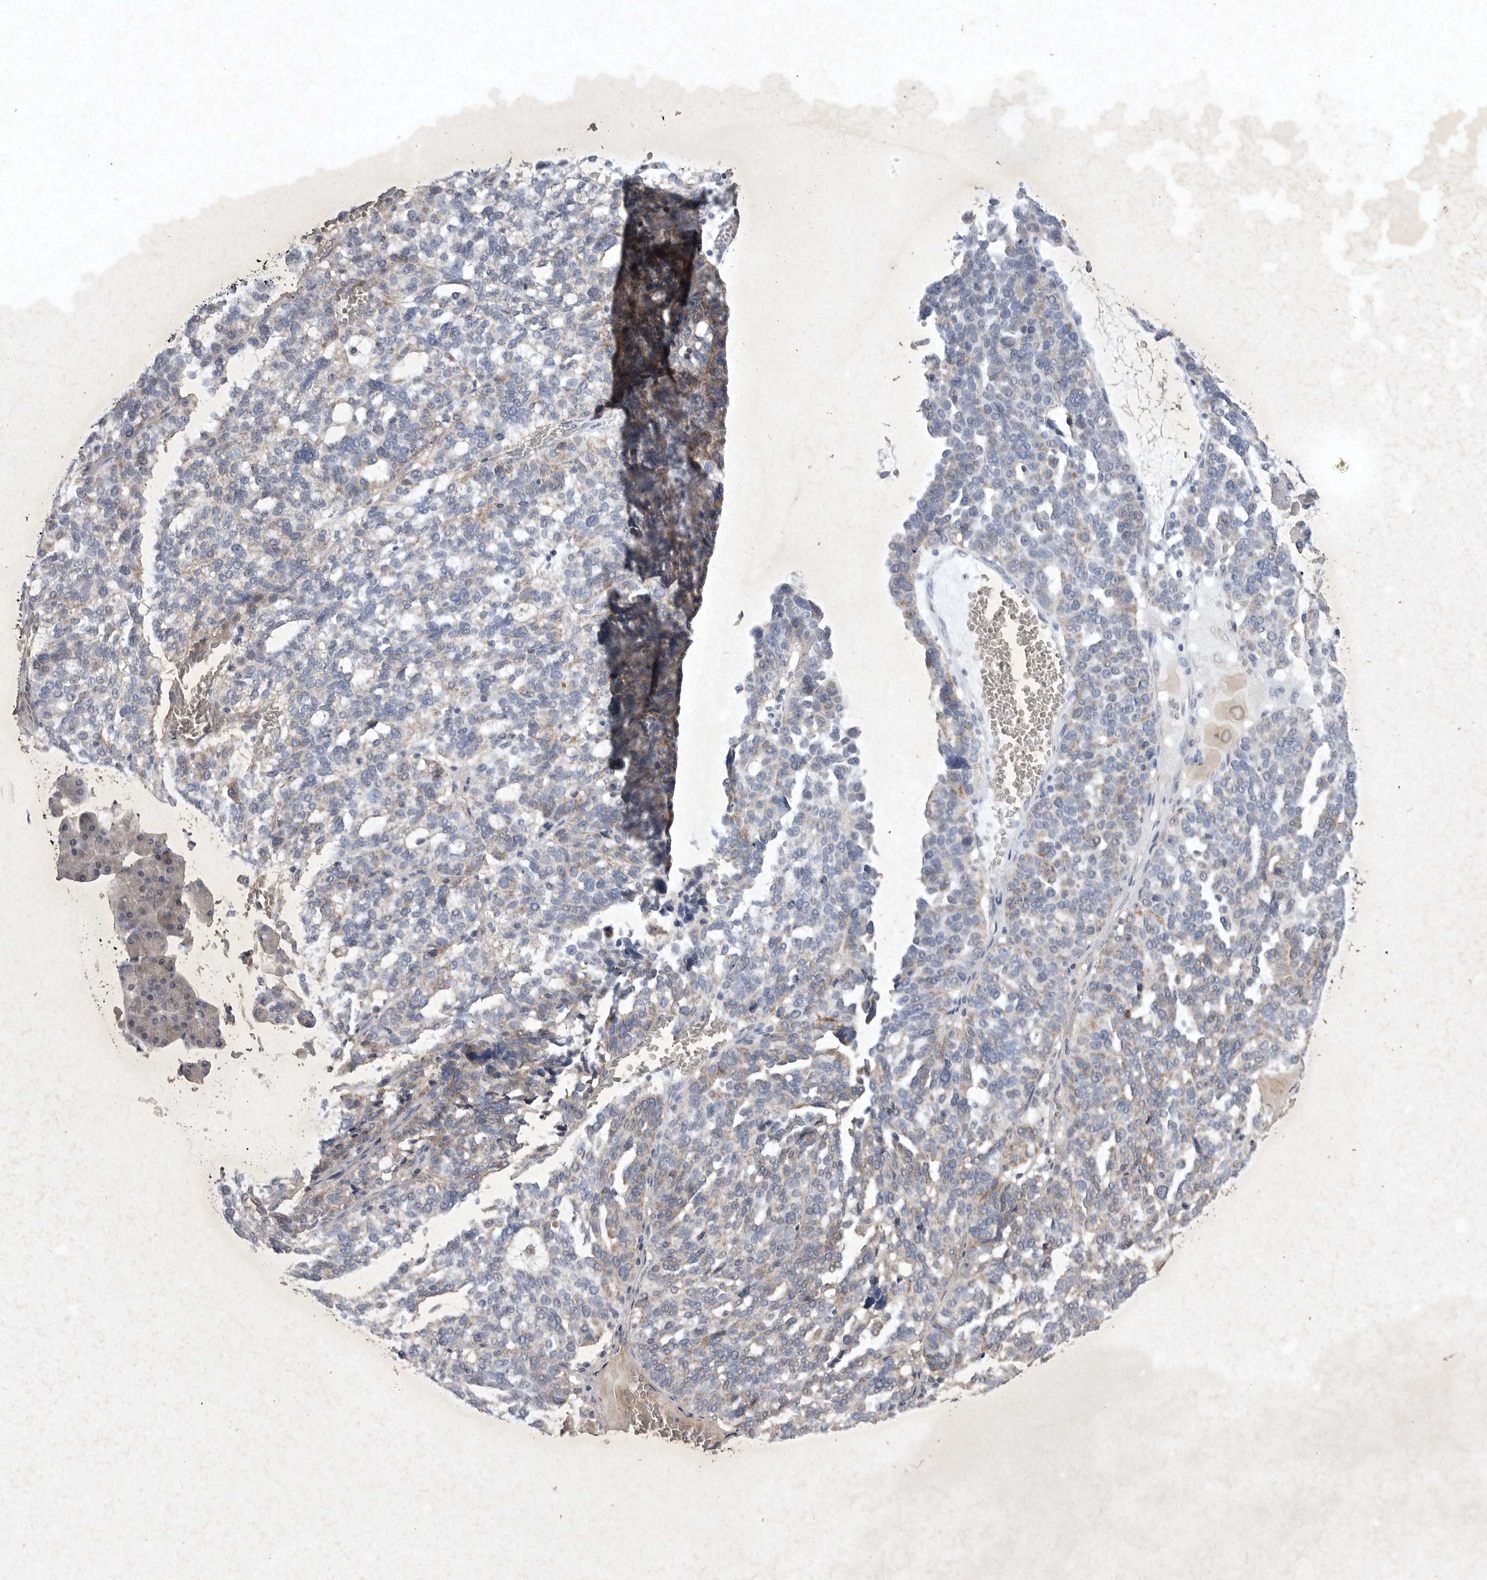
{"staining": {"intensity": "moderate", "quantity": "<25%", "location": "cytoplasmic/membranous"}, "tissue": "ovarian cancer", "cell_type": "Tumor cells", "image_type": "cancer", "snomed": [{"axis": "morphology", "description": "Cystadenocarcinoma, serous, NOS"}, {"axis": "topography", "description": "Ovary"}], "caption": "IHC micrograph of neoplastic tissue: human ovarian cancer (serous cystadenocarcinoma) stained using immunohistochemistry (IHC) demonstrates low levels of moderate protein expression localized specifically in the cytoplasmic/membranous of tumor cells, appearing as a cytoplasmic/membranous brown color.", "gene": "DDR1", "patient": {"sex": "female", "age": 59}}